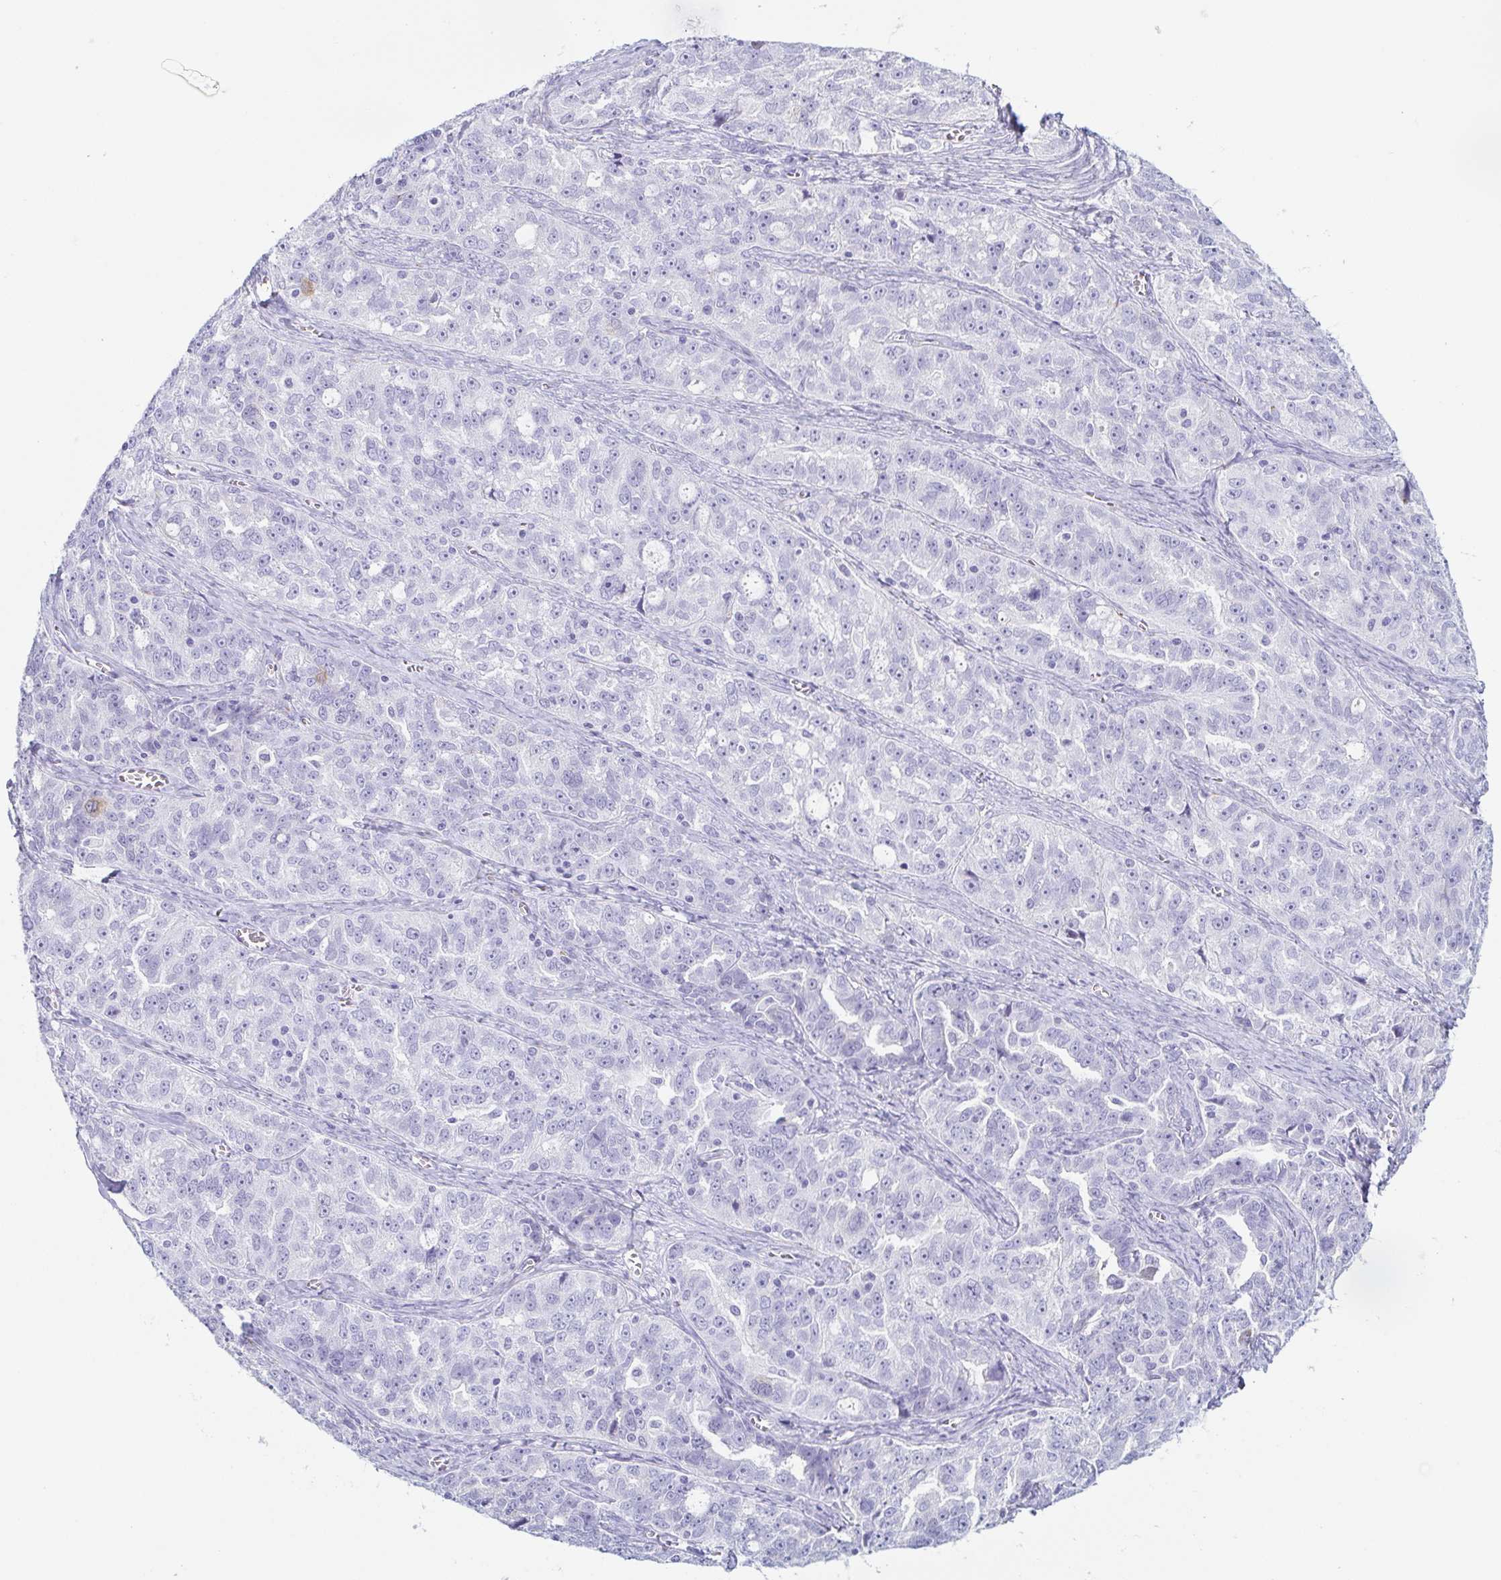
{"staining": {"intensity": "moderate", "quantity": "<25%", "location": "cytoplasmic/membranous"}, "tissue": "ovarian cancer", "cell_type": "Tumor cells", "image_type": "cancer", "snomed": [{"axis": "morphology", "description": "Cystadenocarcinoma, serous, NOS"}, {"axis": "topography", "description": "Ovary"}], "caption": "Moderate cytoplasmic/membranous expression for a protein is seen in approximately <25% of tumor cells of serous cystadenocarcinoma (ovarian) using immunohistochemistry (IHC).", "gene": "LDLRAD1", "patient": {"sex": "female", "age": 51}}